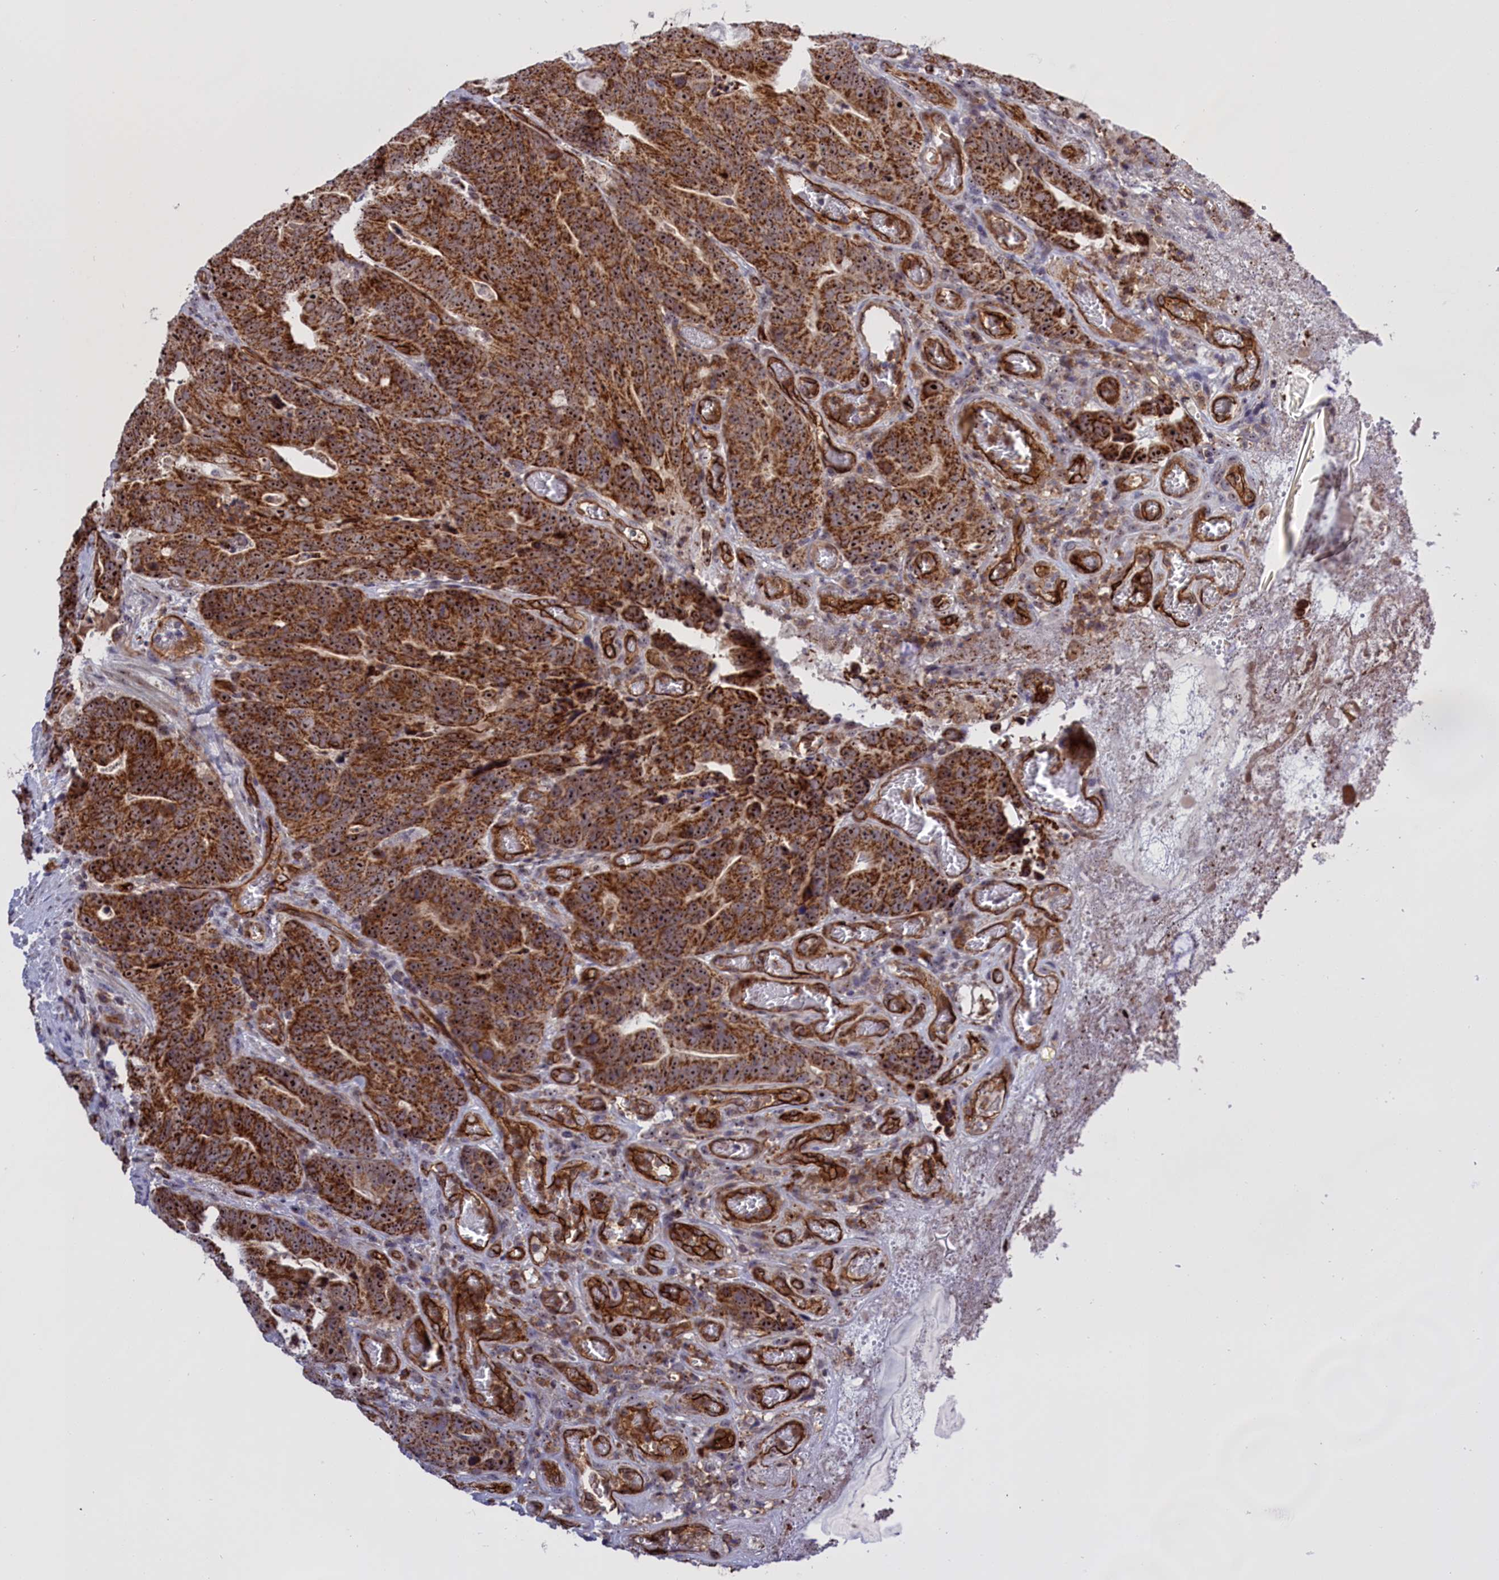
{"staining": {"intensity": "strong", "quantity": ">75%", "location": "cytoplasmic/membranous,nuclear"}, "tissue": "colorectal cancer", "cell_type": "Tumor cells", "image_type": "cancer", "snomed": [{"axis": "morphology", "description": "Adenocarcinoma, NOS"}, {"axis": "topography", "description": "Colon"}], "caption": "Protein expression analysis of colorectal cancer displays strong cytoplasmic/membranous and nuclear expression in about >75% of tumor cells.", "gene": "MPND", "patient": {"sex": "female", "age": 82}}